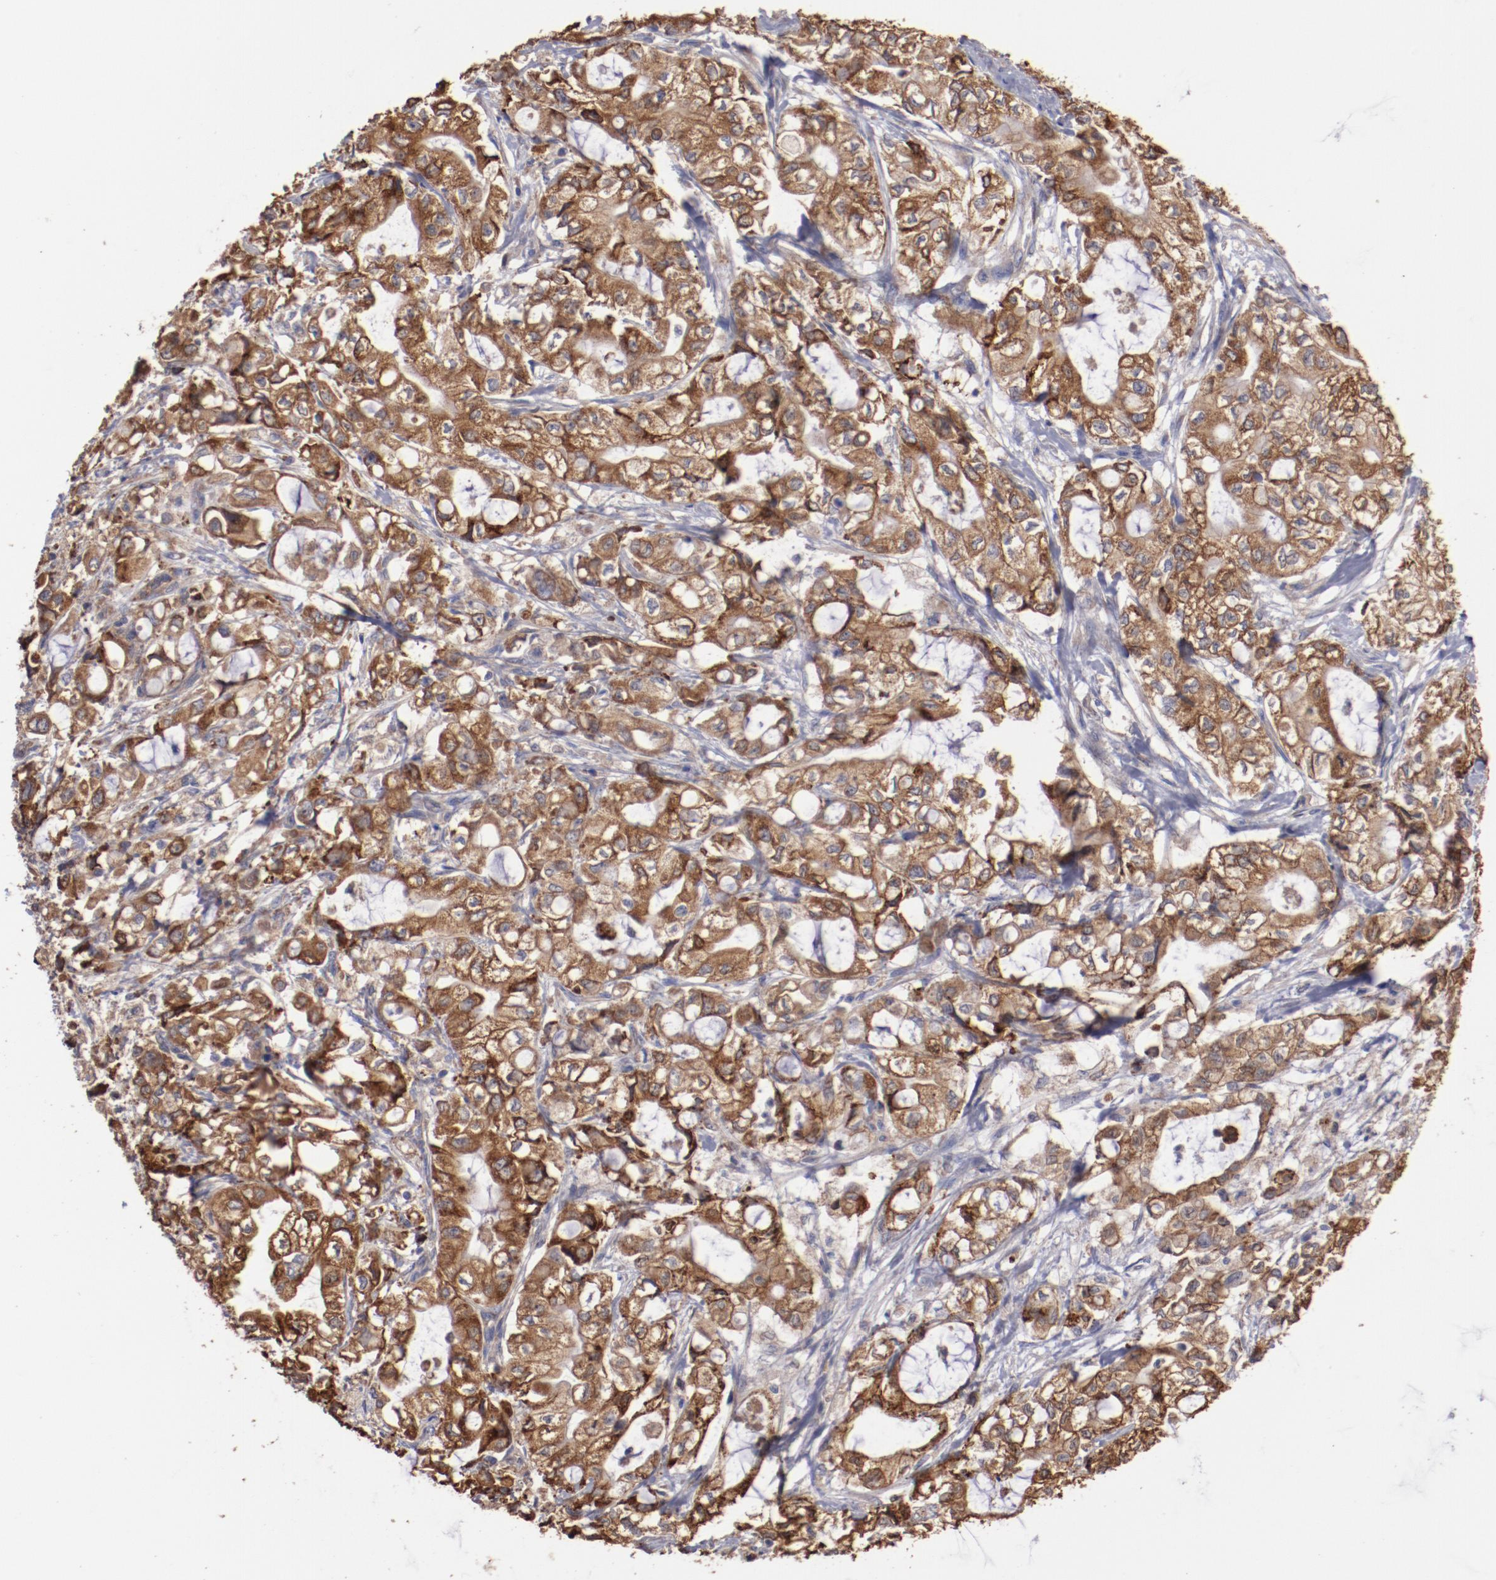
{"staining": {"intensity": "moderate", "quantity": ">75%", "location": "cytoplasmic/membranous"}, "tissue": "pancreatic cancer", "cell_type": "Tumor cells", "image_type": "cancer", "snomed": [{"axis": "morphology", "description": "Adenocarcinoma, NOS"}, {"axis": "topography", "description": "Pancreas"}], "caption": "Protein expression analysis of adenocarcinoma (pancreatic) reveals moderate cytoplasmic/membranous staining in approximately >75% of tumor cells.", "gene": "NFKBIE", "patient": {"sex": "male", "age": 79}}